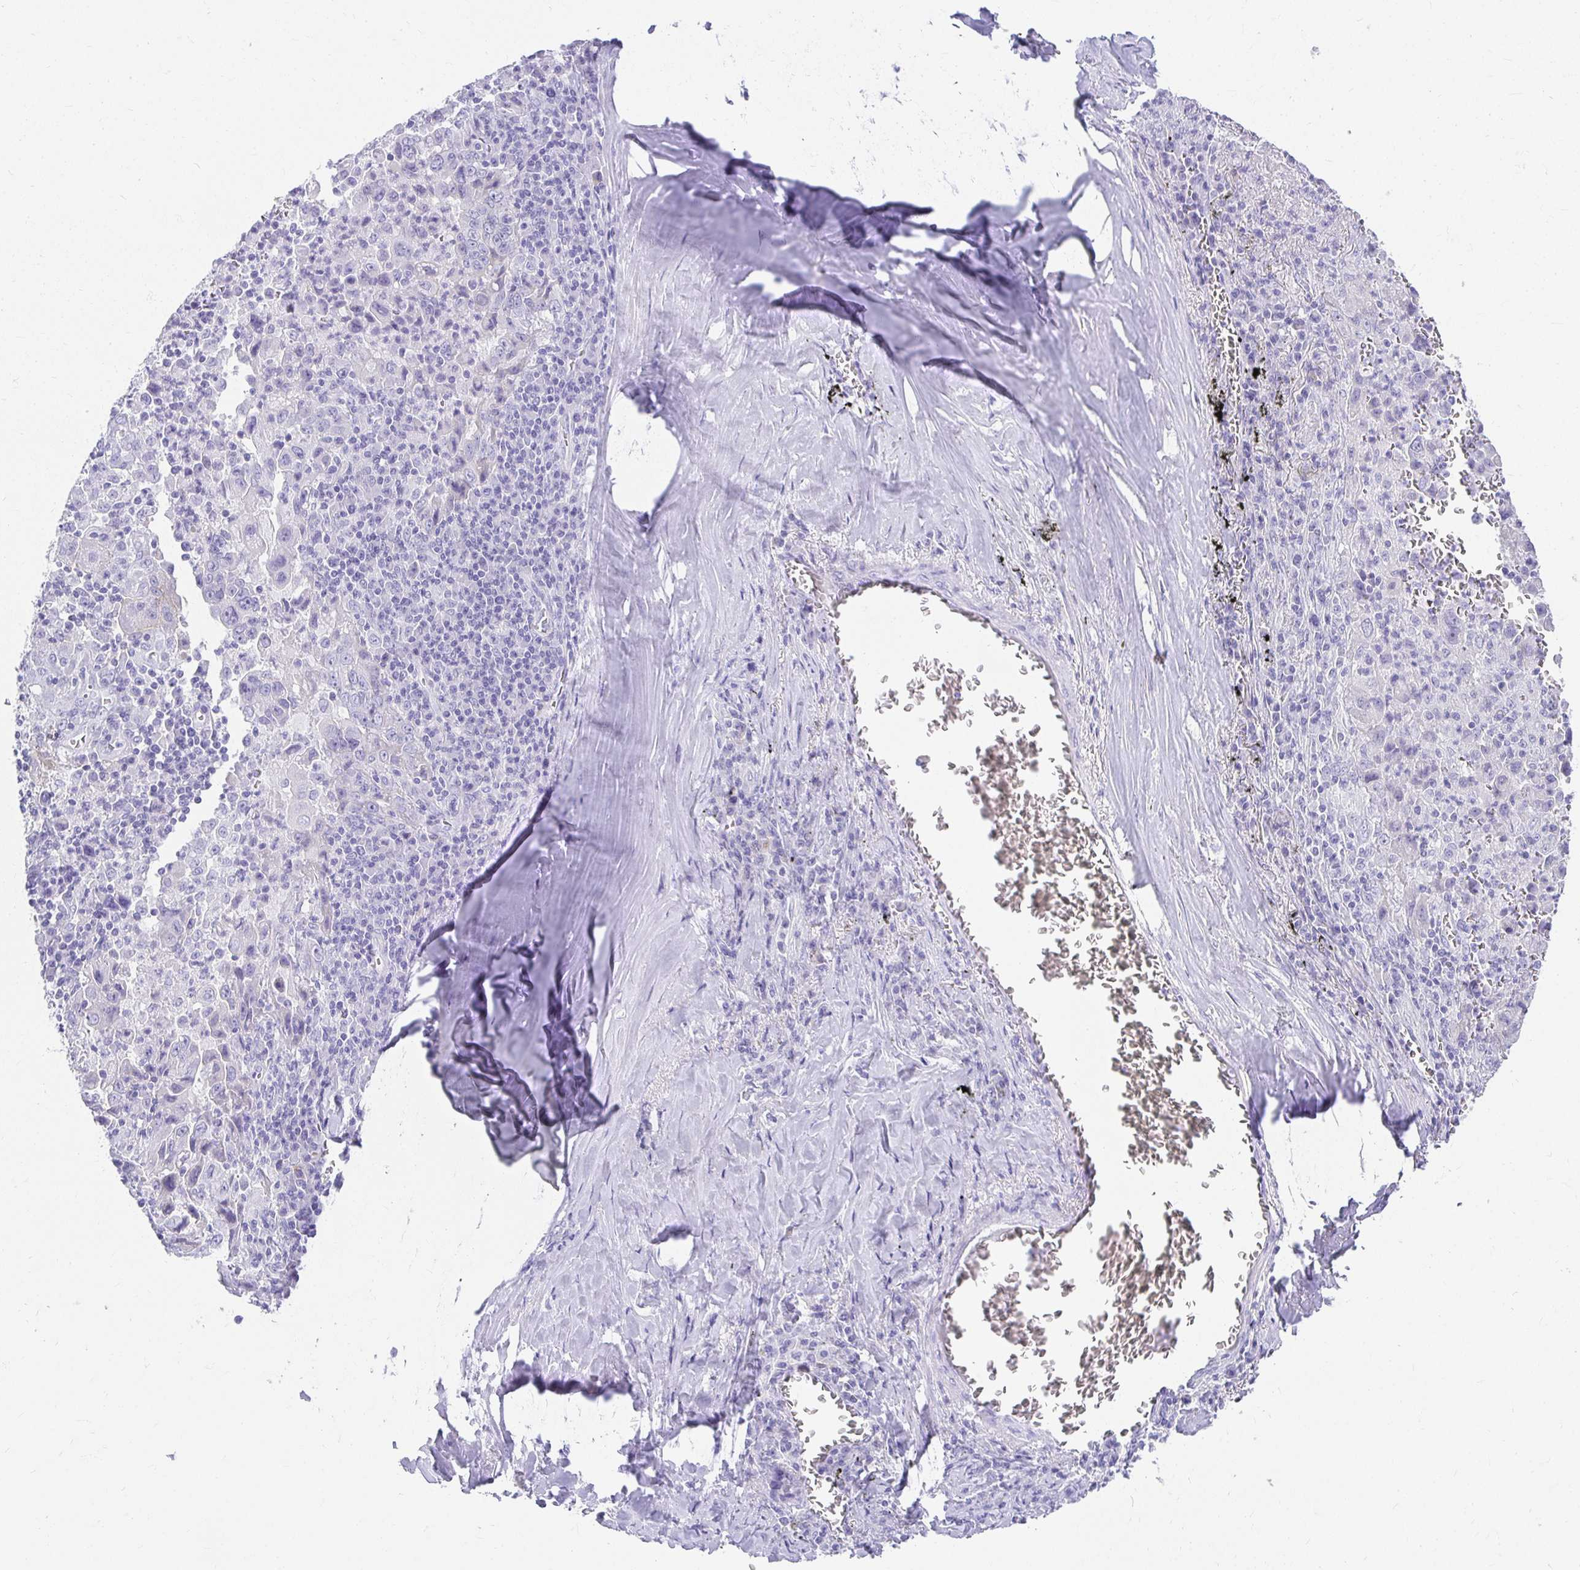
{"staining": {"intensity": "negative", "quantity": "none", "location": "none"}, "tissue": "lung cancer", "cell_type": "Tumor cells", "image_type": "cancer", "snomed": [{"axis": "morphology", "description": "Adenocarcinoma, NOS"}, {"axis": "topography", "description": "Lung"}], "caption": "Immunohistochemistry image of neoplastic tissue: human adenocarcinoma (lung) stained with DAB (3,3'-diaminobenzidine) shows no significant protein expression in tumor cells.", "gene": "CHAT", "patient": {"sex": "male", "age": 67}}